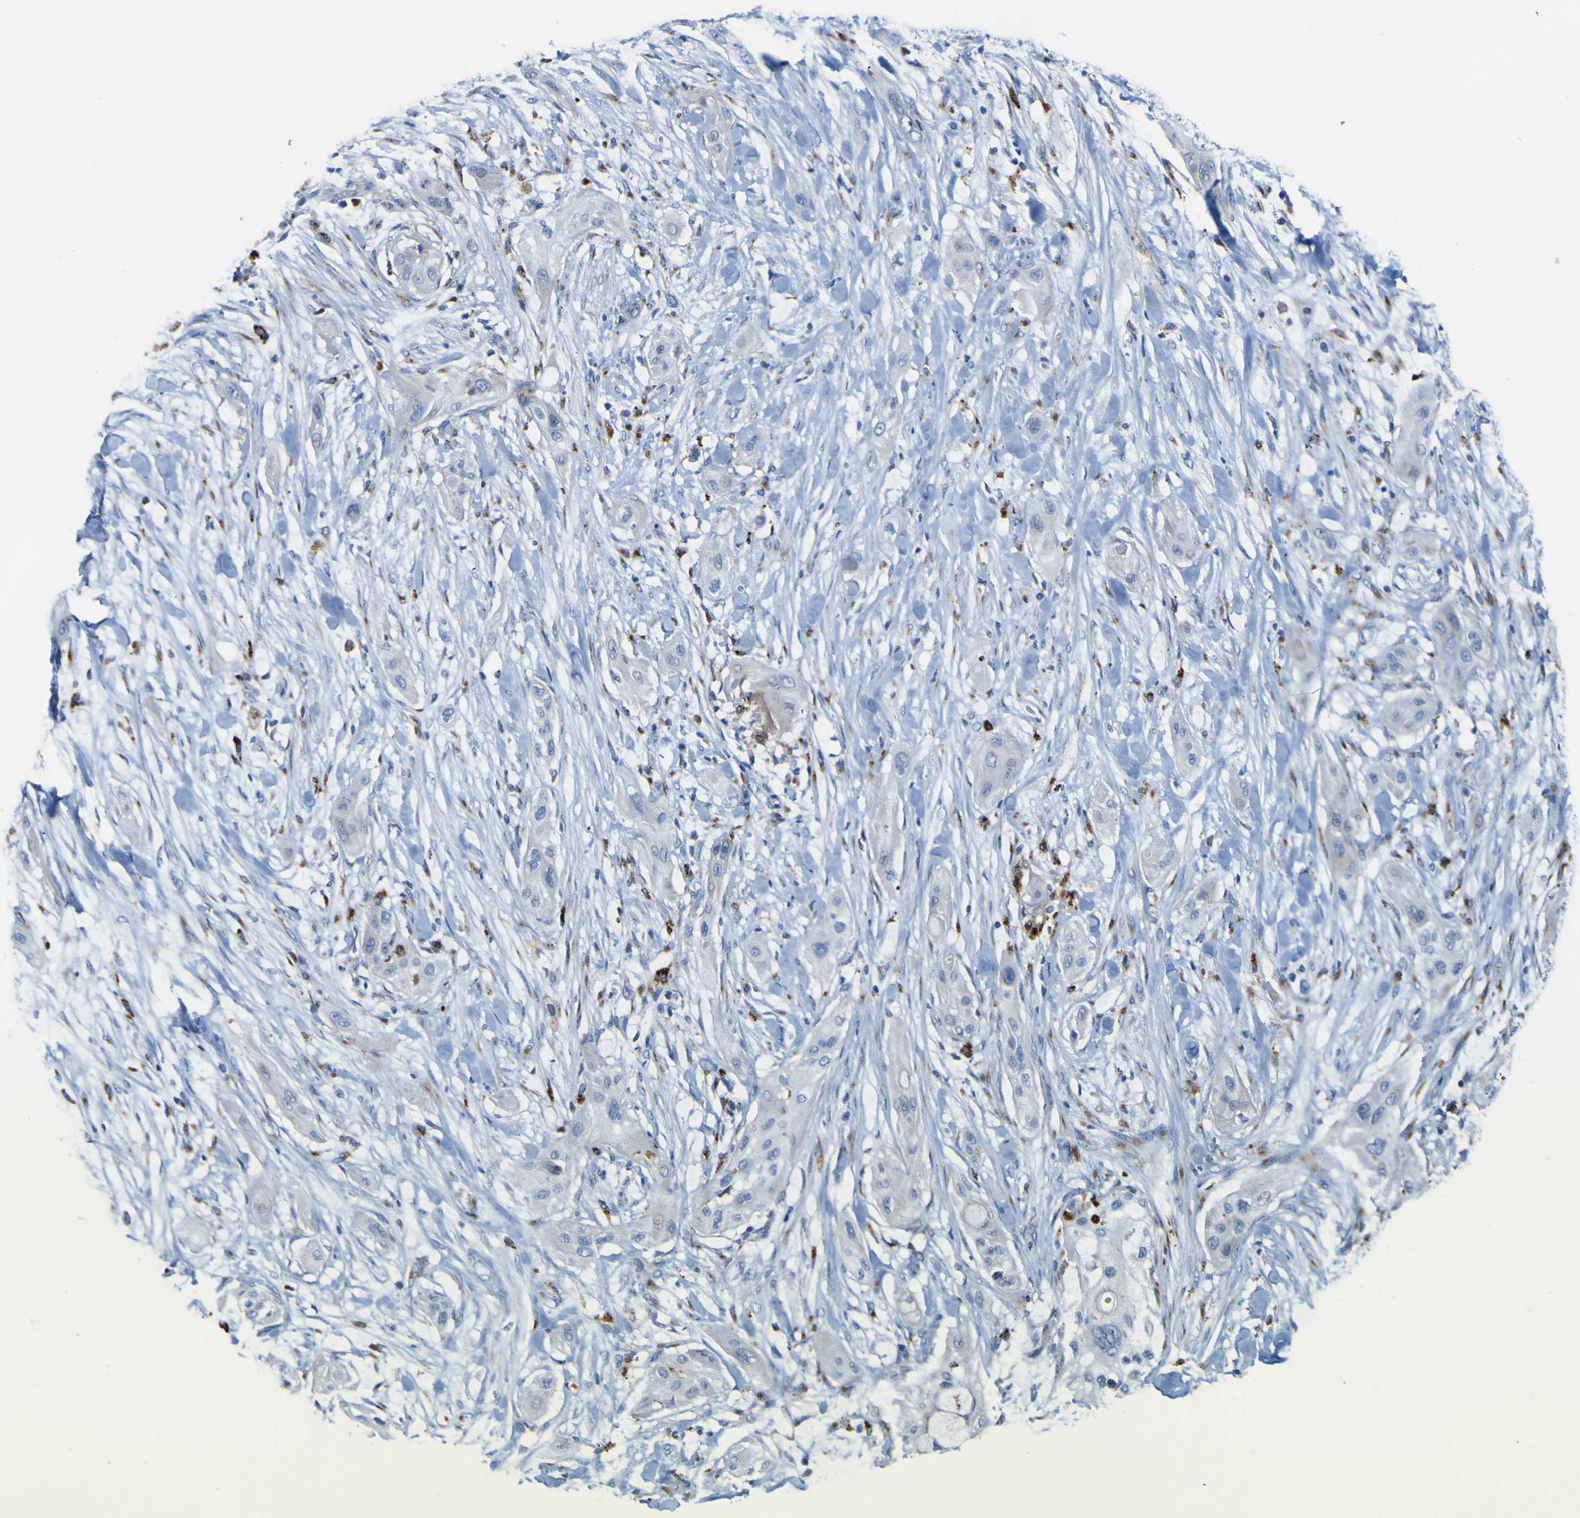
{"staining": {"intensity": "negative", "quantity": "none", "location": "none"}, "tissue": "lung cancer", "cell_type": "Tumor cells", "image_type": "cancer", "snomed": [{"axis": "morphology", "description": "Squamous cell carcinoma, NOS"}, {"axis": "topography", "description": "Lung"}], "caption": "Lung squamous cell carcinoma was stained to show a protein in brown. There is no significant expression in tumor cells.", "gene": "PTPRF", "patient": {"sex": "female", "age": 47}}